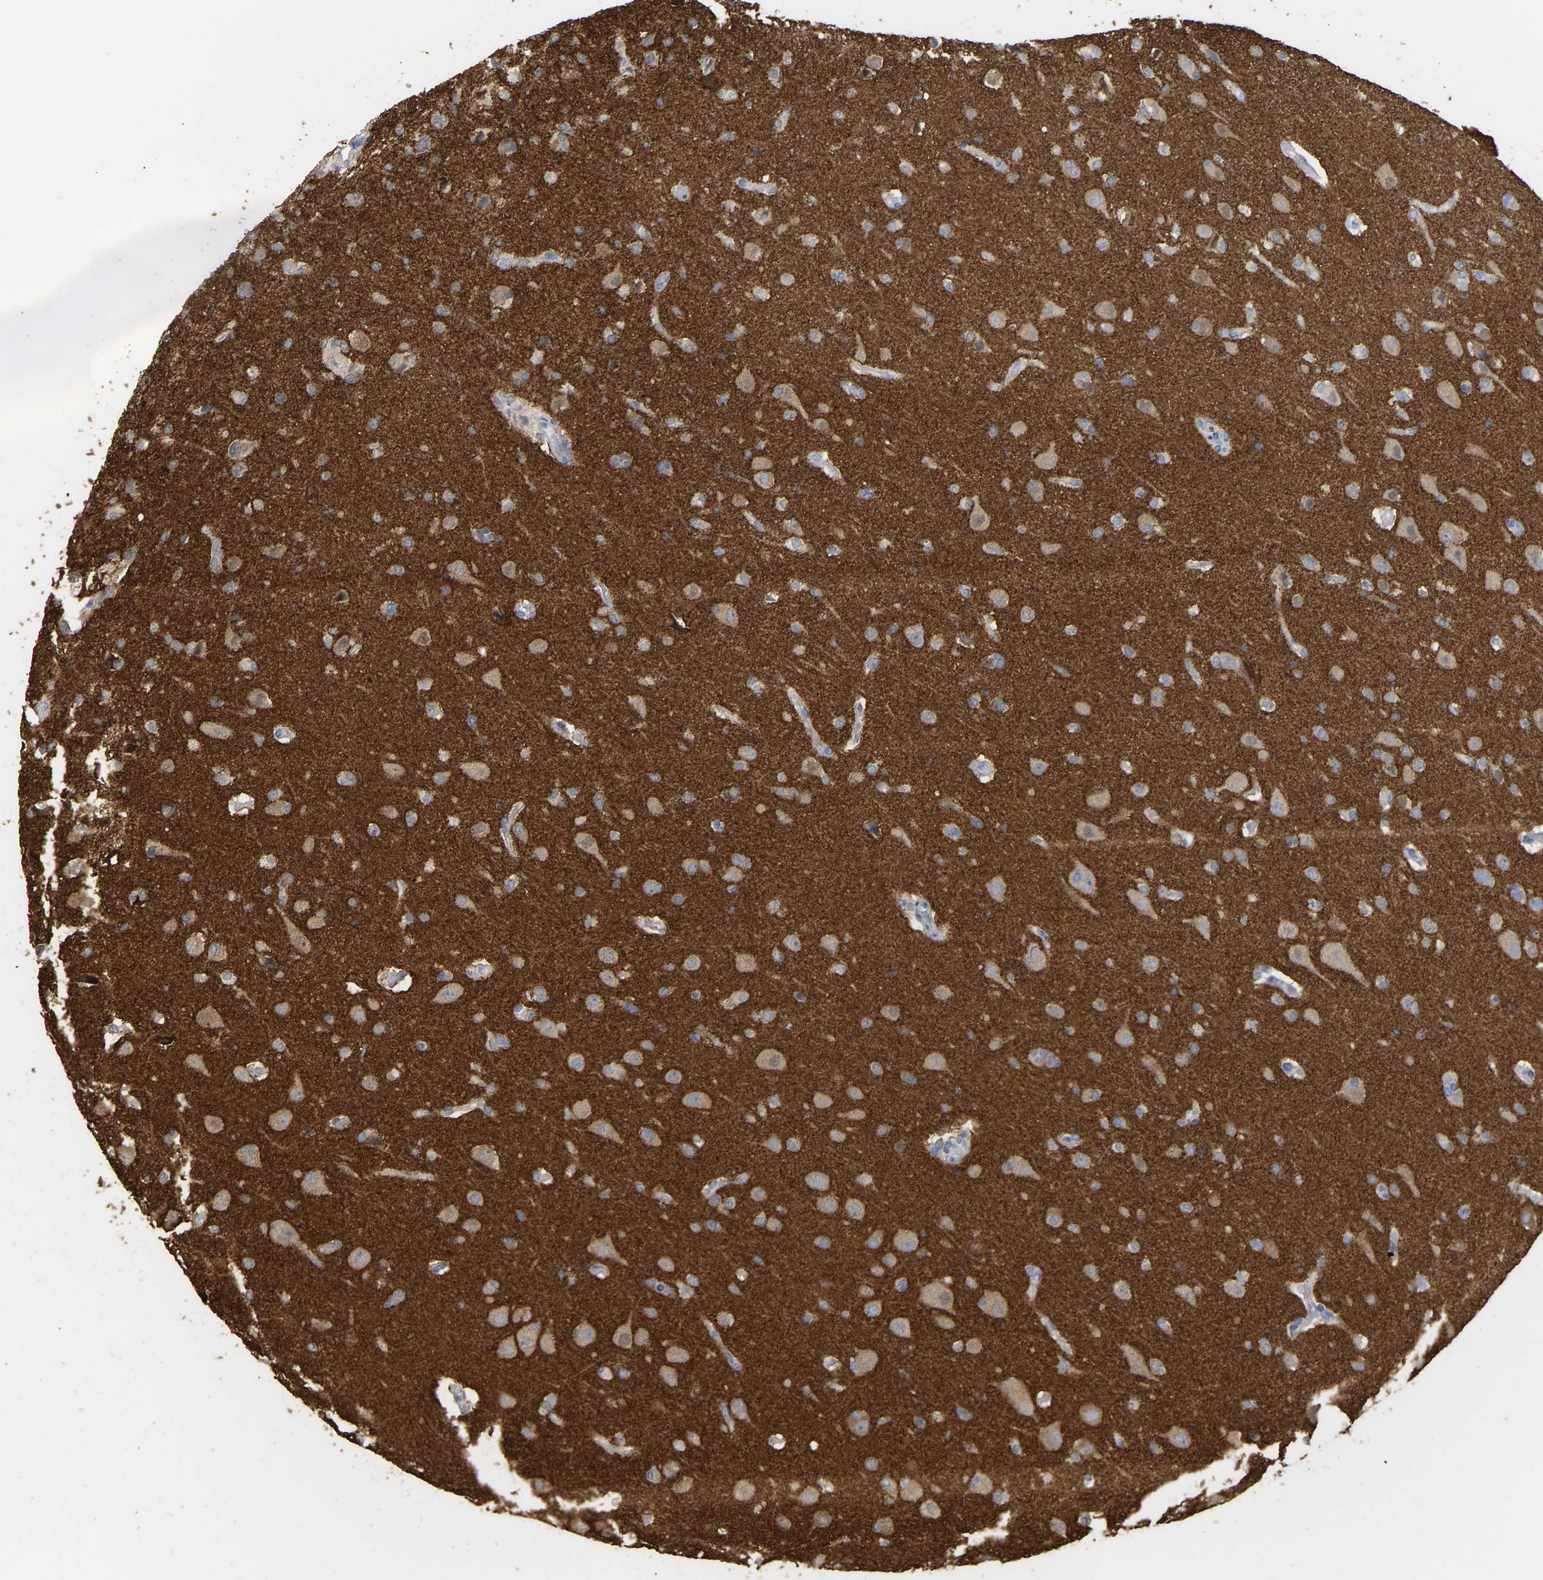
{"staining": {"intensity": "weak", "quantity": "25%-75%", "location": "cytoplasmic/membranous"}, "tissue": "glioma", "cell_type": "Tumor cells", "image_type": "cancer", "snomed": [{"axis": "morphology", "description": "Glioma, malignant, High grade"}, {"axis": "topography", "description": "Brain"}], "caption": "High-magnification brightfield microscopy of glioma stained with DAB (brown) and counterstained with hematoxylin (blue). tumor cells exhibit weak cytoplasmic/membranous positivity is seen in about25%-75% of cells.", "gene": "AMPH", "patient": {"sex": "female", "age": 58}}